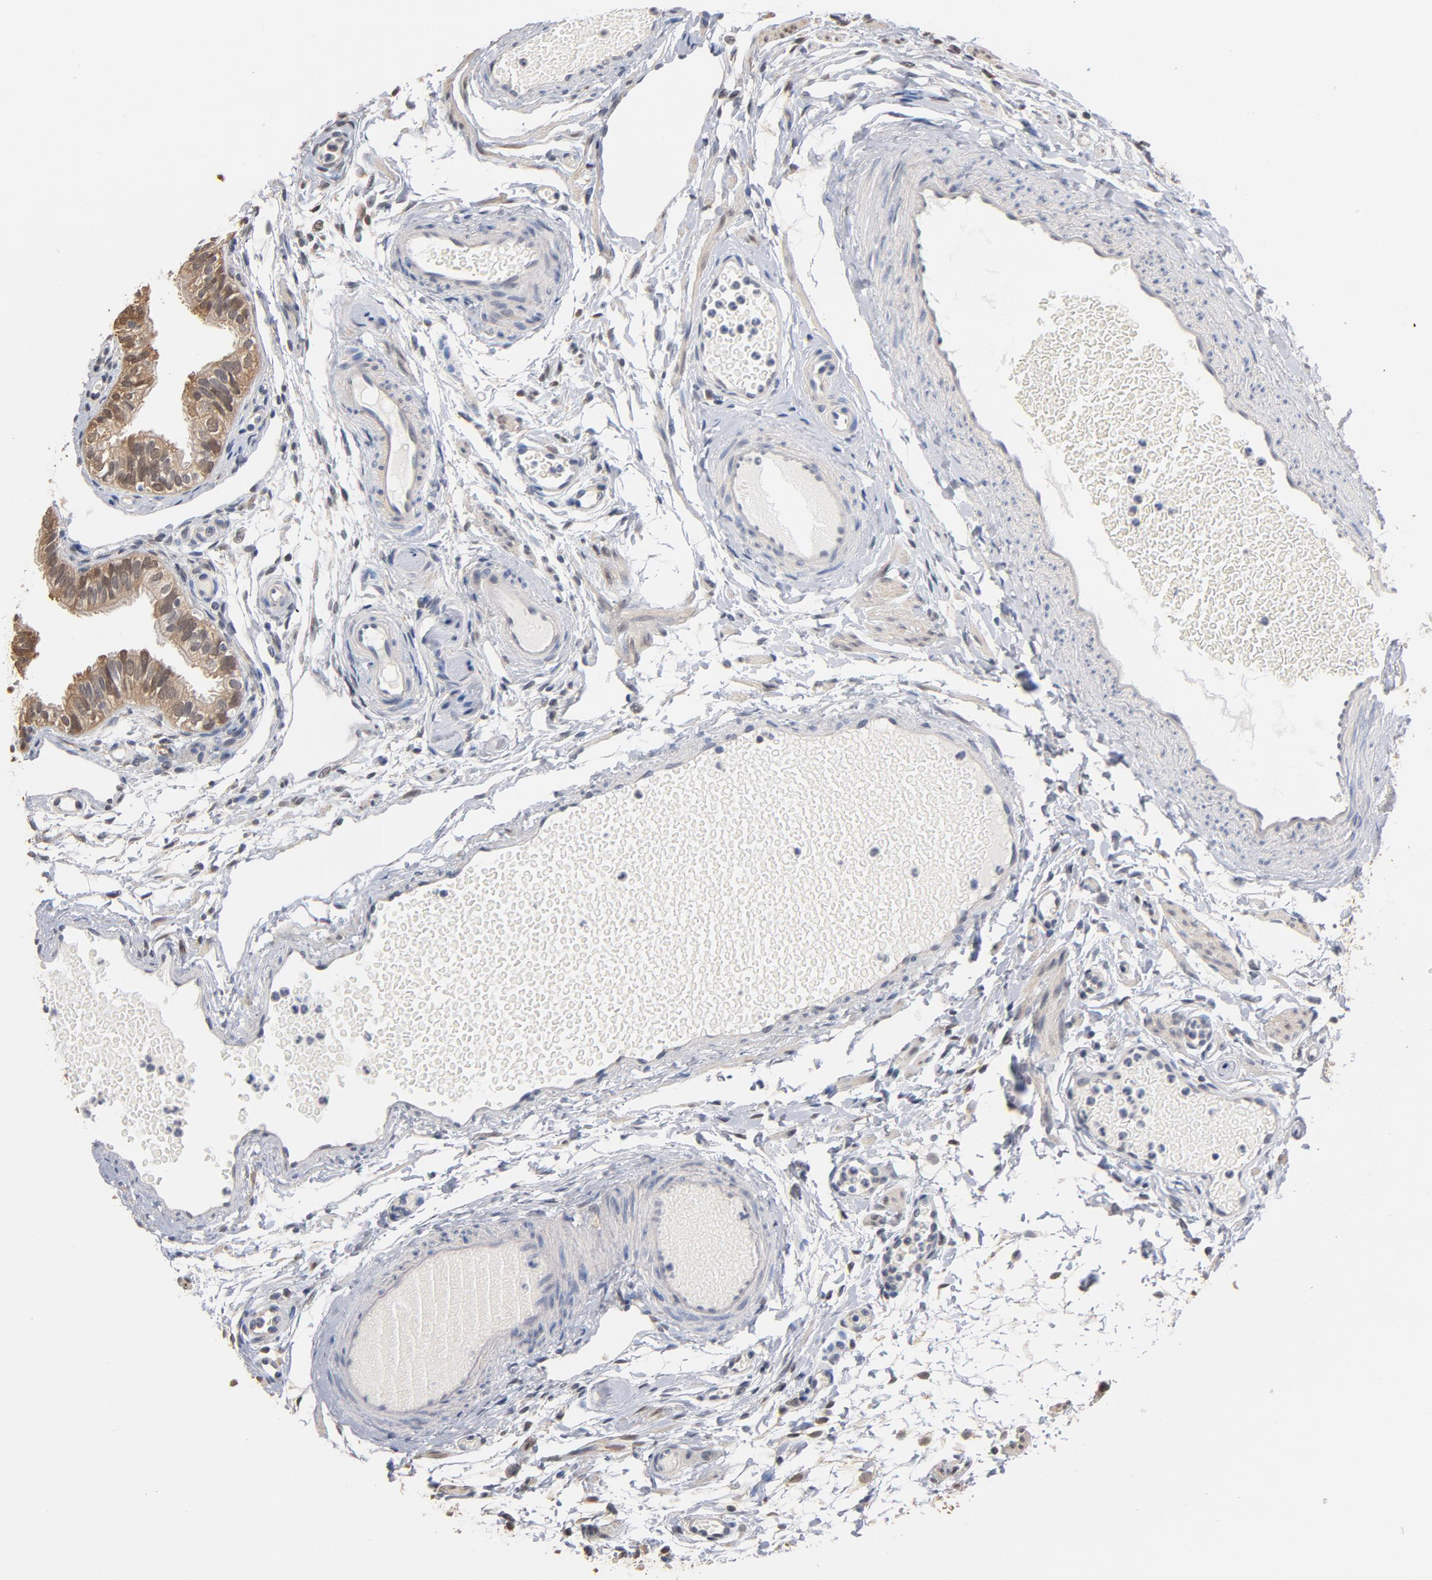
{"staining": {"intensity": "moderate", "quantity": ">75%", "location": "cytoplasmic/membranous"}, "tissue": "fallopian tube", "cell_type": "Glandular cells", "image_type": "normal", "snomed": [{"axis": "morphology", "description": "Normal tissue, NOS"}, {"axis": "morphology", "description": "Dermoid, NOS"}, {"axis": "topography", "description": "Fallopian tube"}], "caption": "High-power microscopy captured an immunohistochemistry image of unremarkable fallopian tube, revealing moderate cytoplasmic/membranous staining in approximately >75% of glandular cells.", "gene": "MIF", "patient": {"sex": "female", "age": 33}}